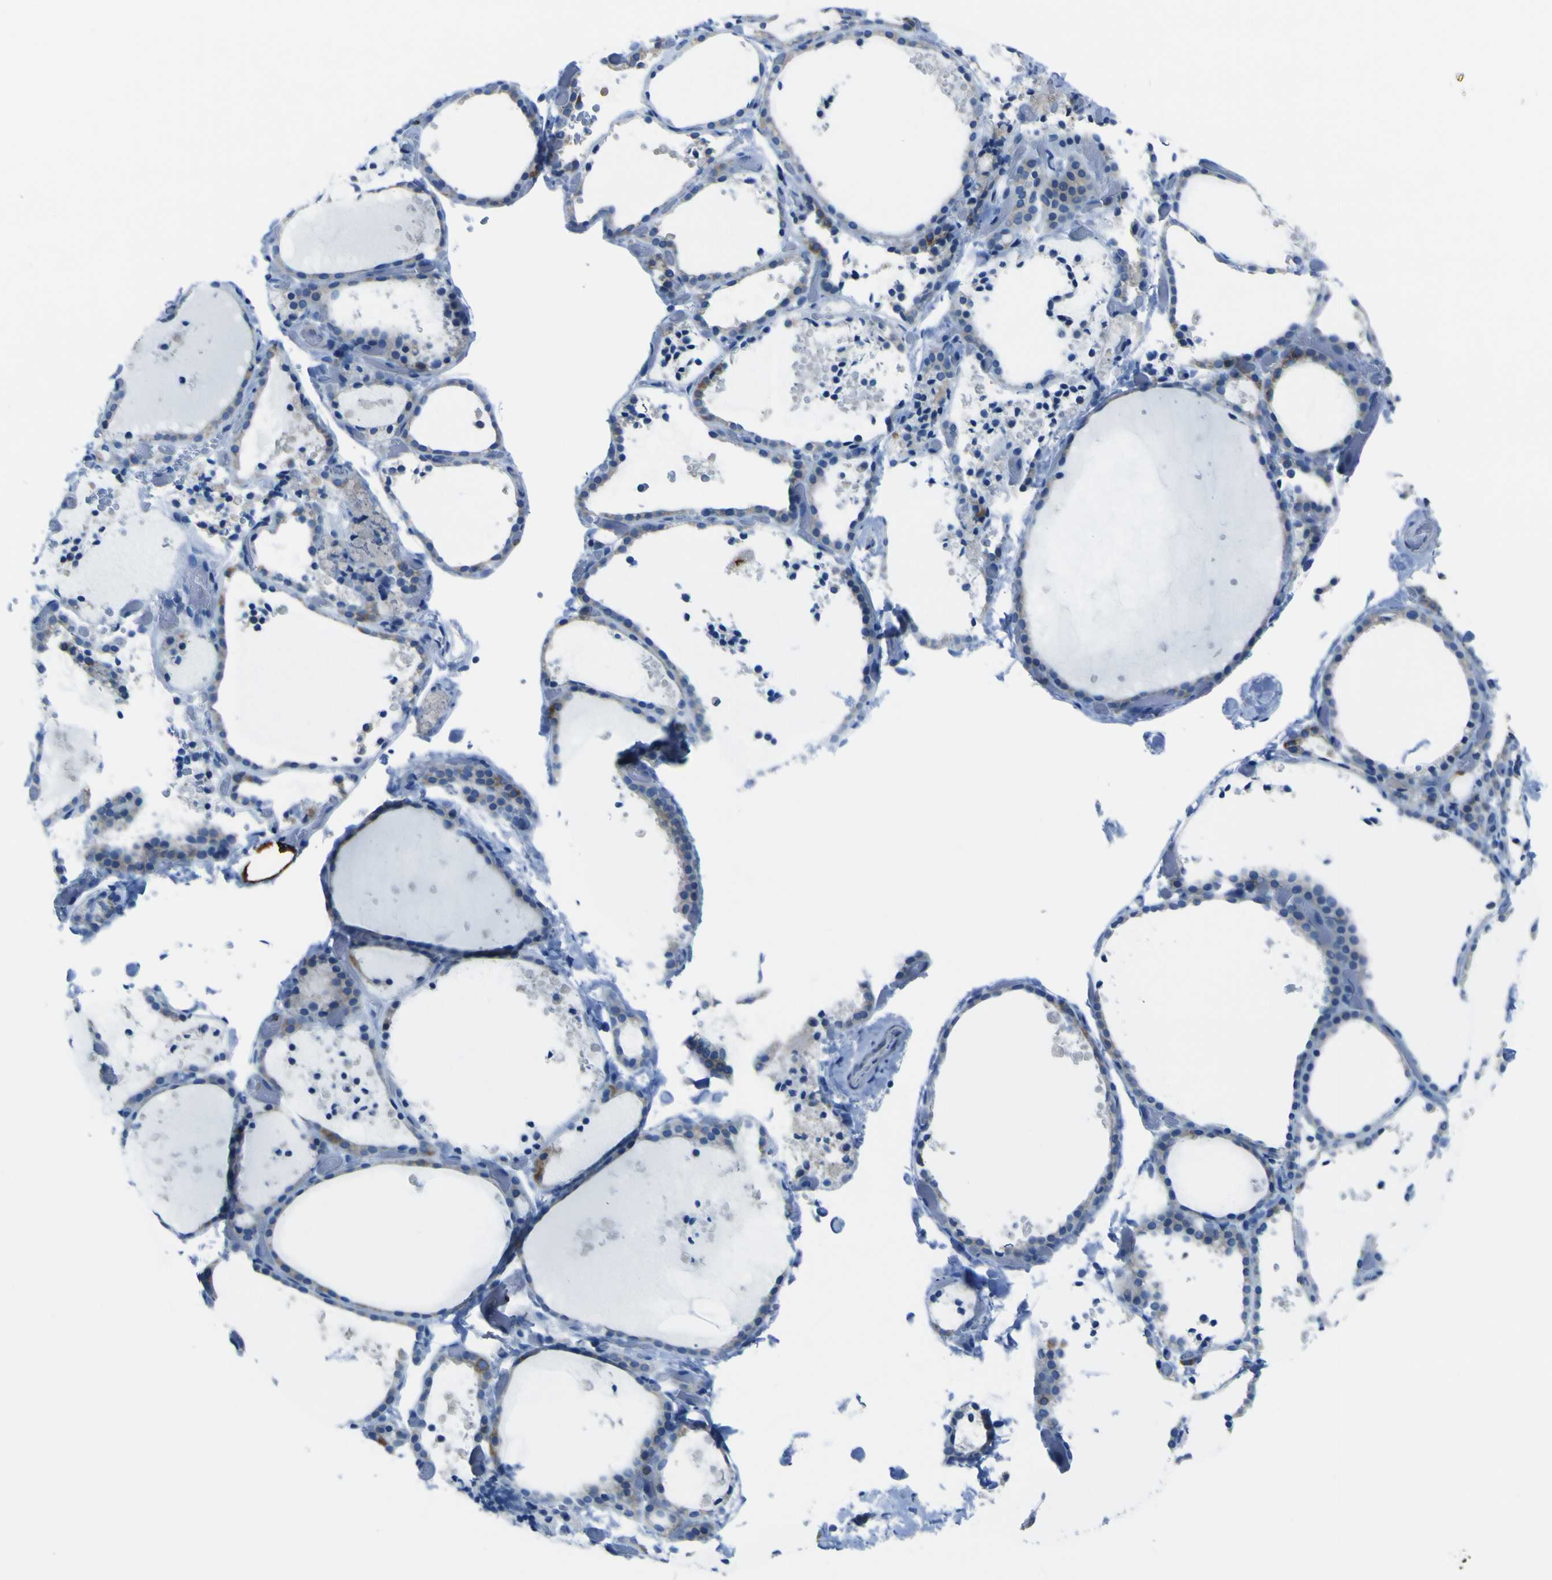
{"staining": {"intensity": "strong", "quantity": ">75%", "location": "cytoplasmic/membranous"}, "tissue": "thyroid gland", "cell_type": "Glandular cells", "image_type": "normal", "snomed": [{"axis": "morphology", "description": "Normal tissue, NOS"}, {"axis": "topography", "description": "Thyroid gland"}], "caption": "High-magnification brightfield microscopy of unremarkable thyroid gland stained with DAB (brown) and counterstained with hematoxylin (blue). glandular cells exhibit strong cytoplasmic/membranous staining is appreciated in approximately>75% of cells.", "gene": "ACSL1", "patient": {"sex": "female", "age": 44}}